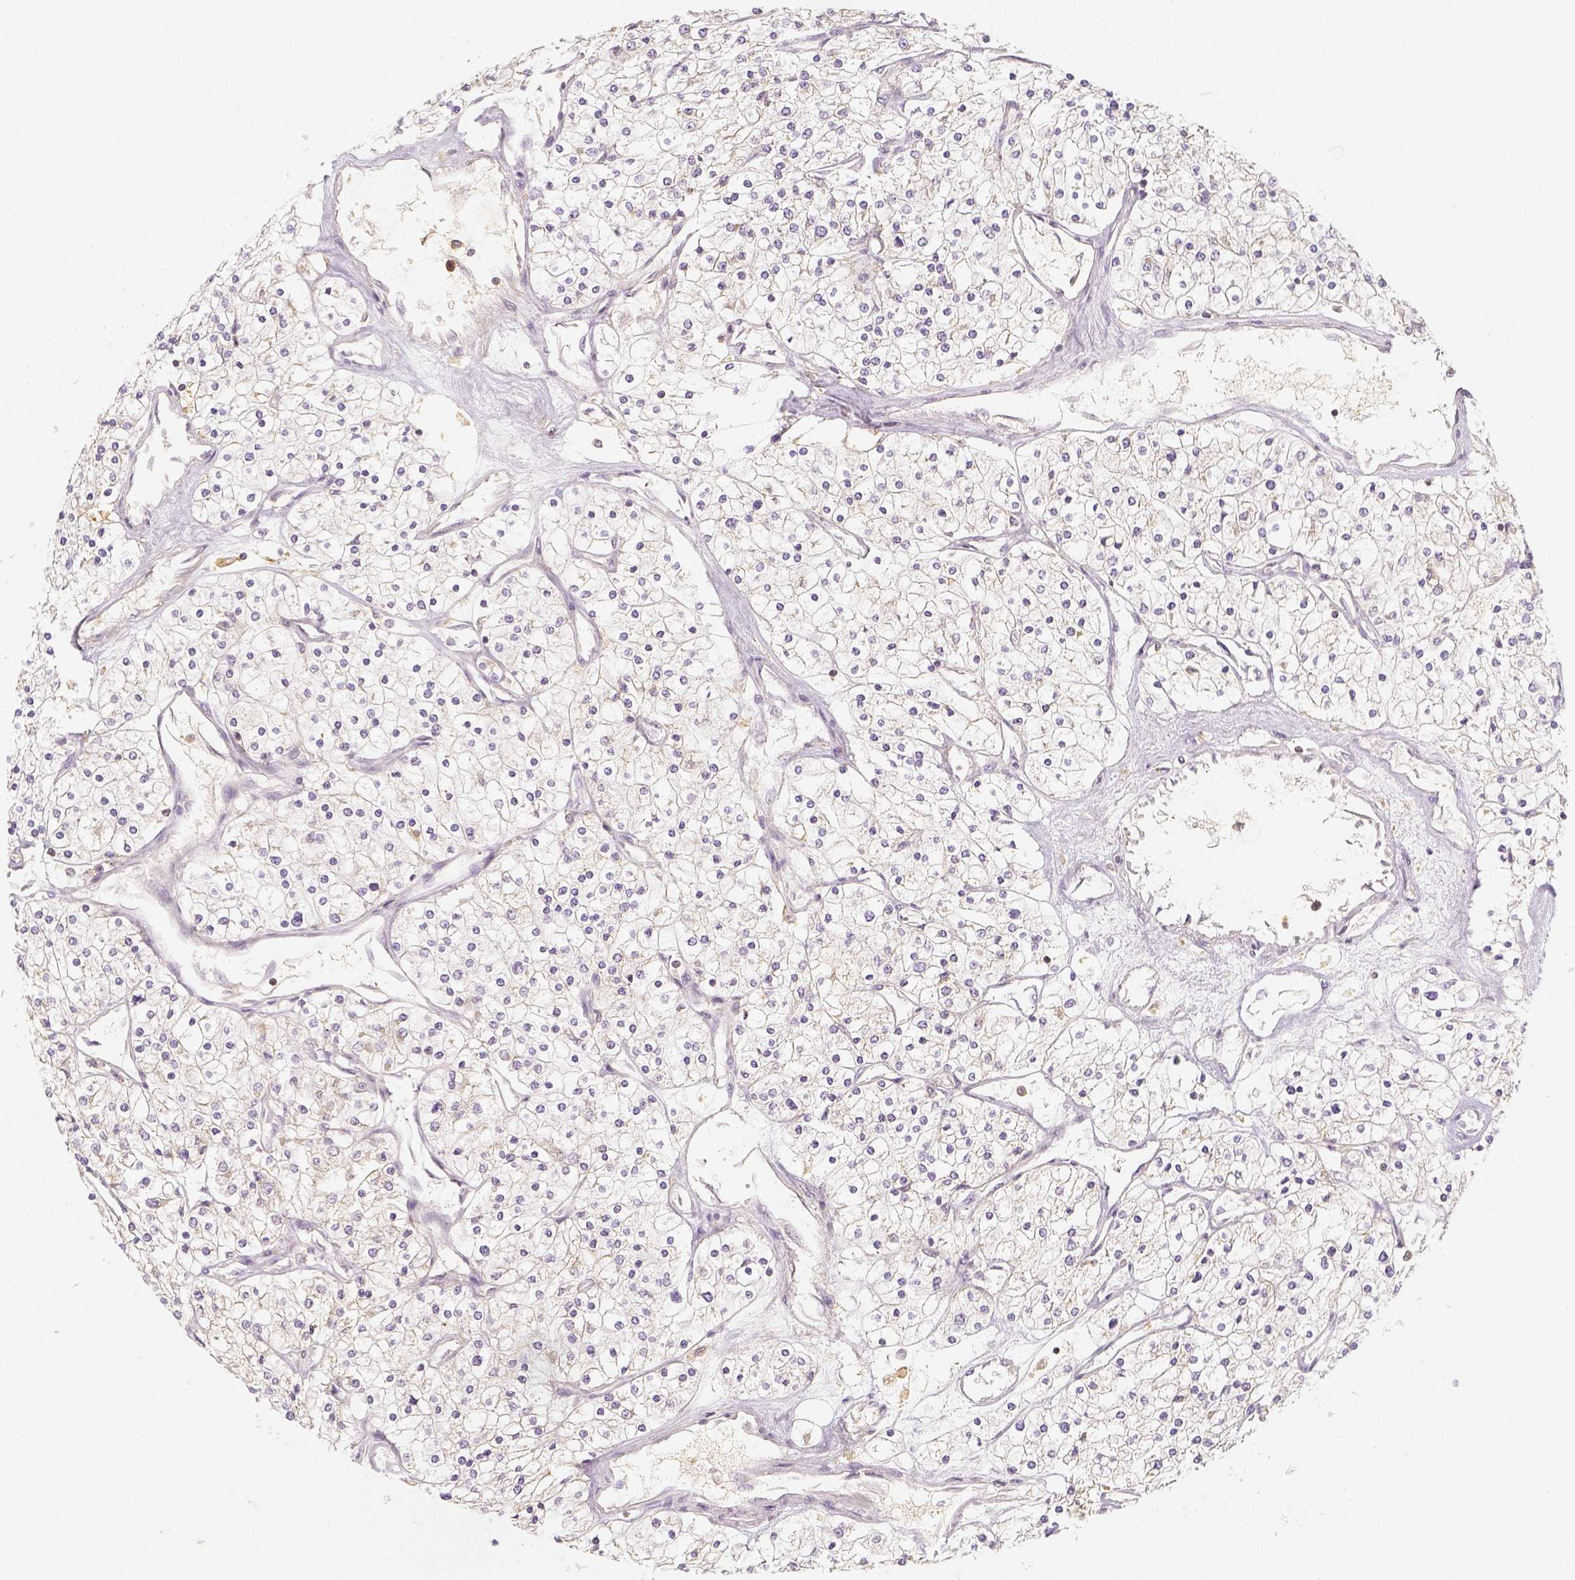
{"staining": {"intensity": "negative", "quantity": "none", "location": "none"}, "tissue": "renal cancer", "cell_type": "Tumor cells", "image_type": "cancer", "snomed": [{"axis": "morphology", "description": "Adenocarcinoma, NOS"}, {"axis": "topography", "description": "Kidney"}], "caption": "Renal cancer was stained to show a protein in brown. There is no significant staining in tumor cells.", "gene": "PTPRJ", "patient": {"sex": "male", "age": 80}}